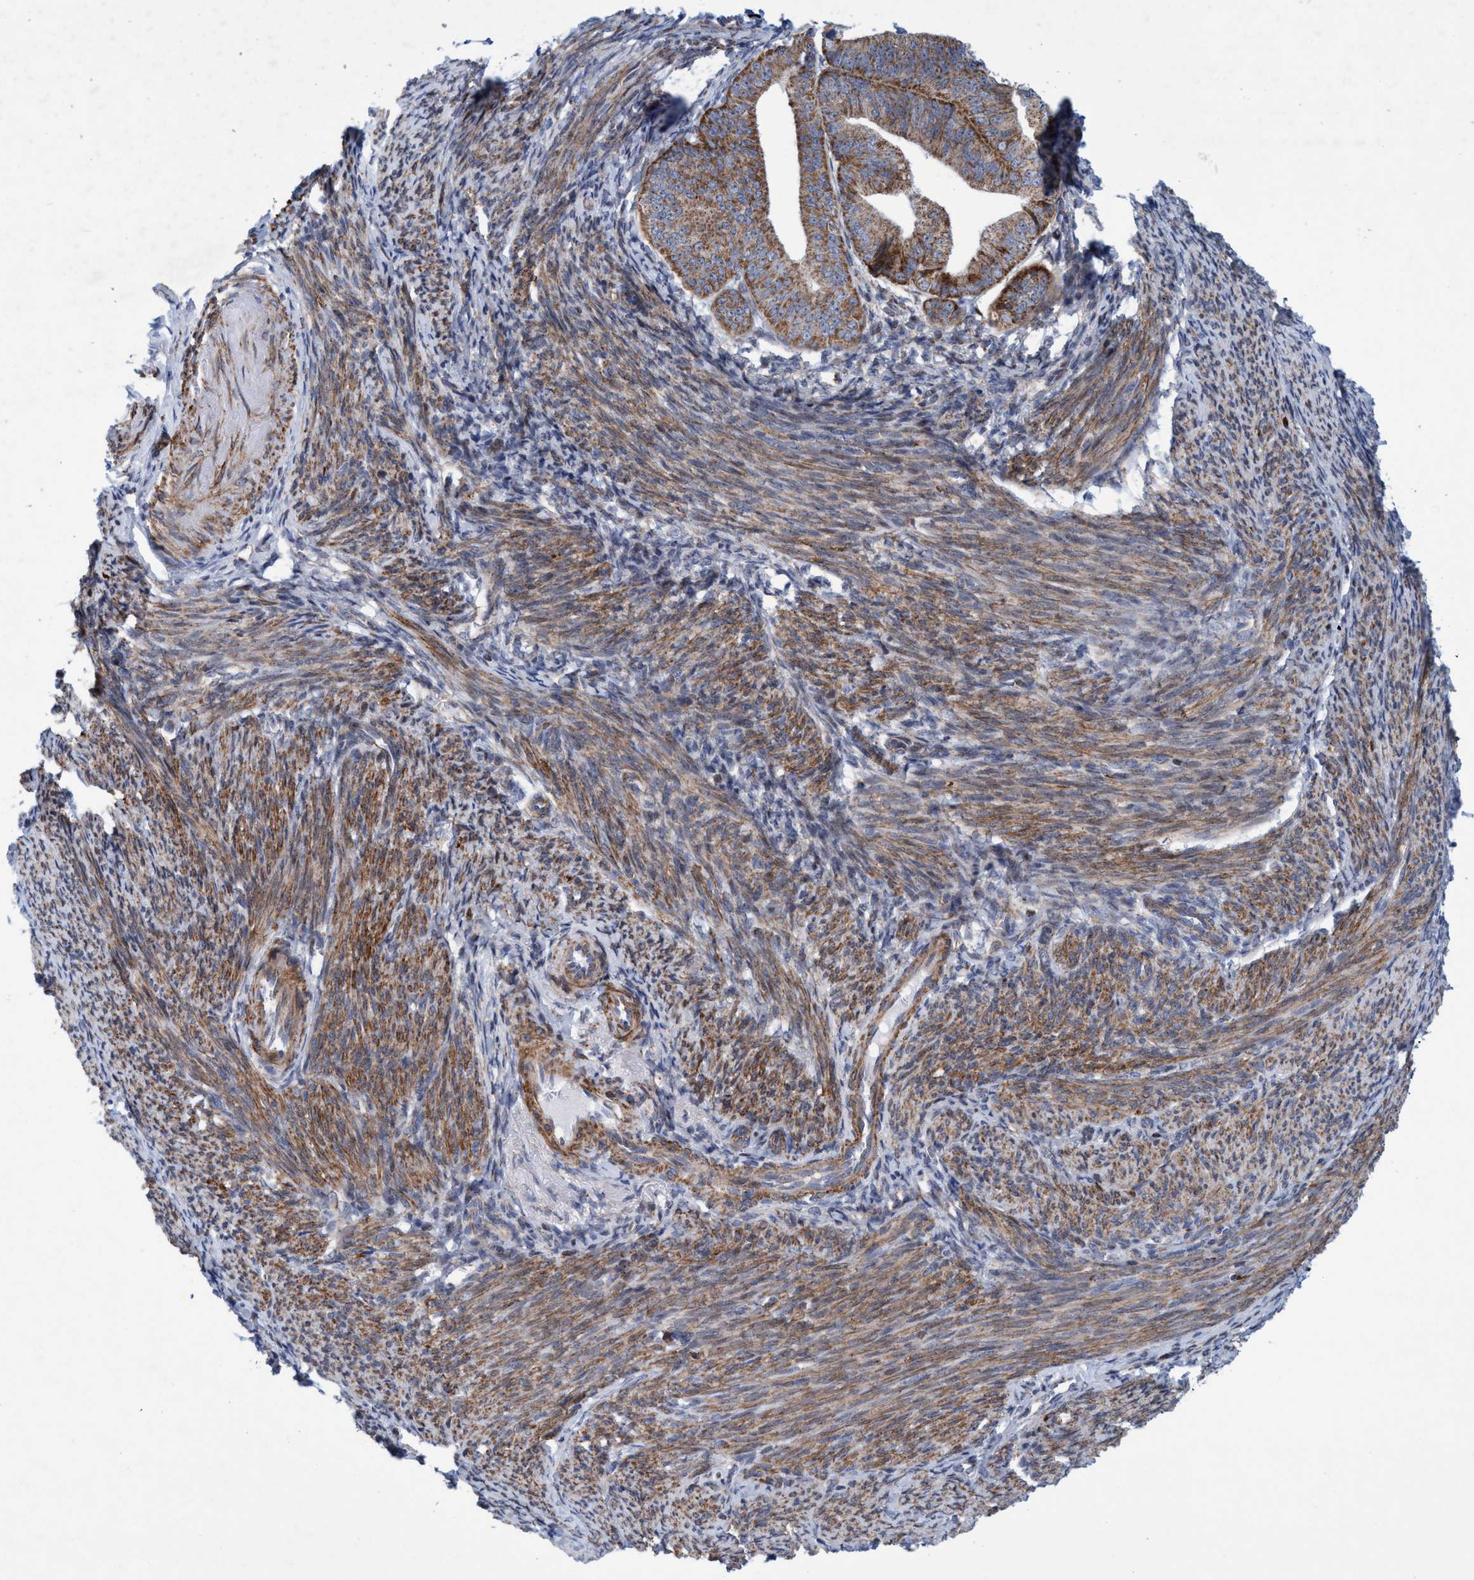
{"staining": {"intensity": "moderate", "quantity": ">75%", "location": "cytoplasmic/membranous"}, "tissue": "endometrial cancer", "cell_type": "Tumor cells", "image_type": "cancer", "snomed": [{"axis": "morphology", "description": "Adenocarcinoma, NOS"}, {"axis": "topography", "description": "Endometrium"}], "caption": "A micrograph showing moderate cytoplasmic/membranous positivity in approximately >75% of tumor cells in adenocarcinoma (endometrial), as visualized by brown immunohistochemical staining.", "gene": "POLR1F", "patient": {"sex": "female", "age": 63}}